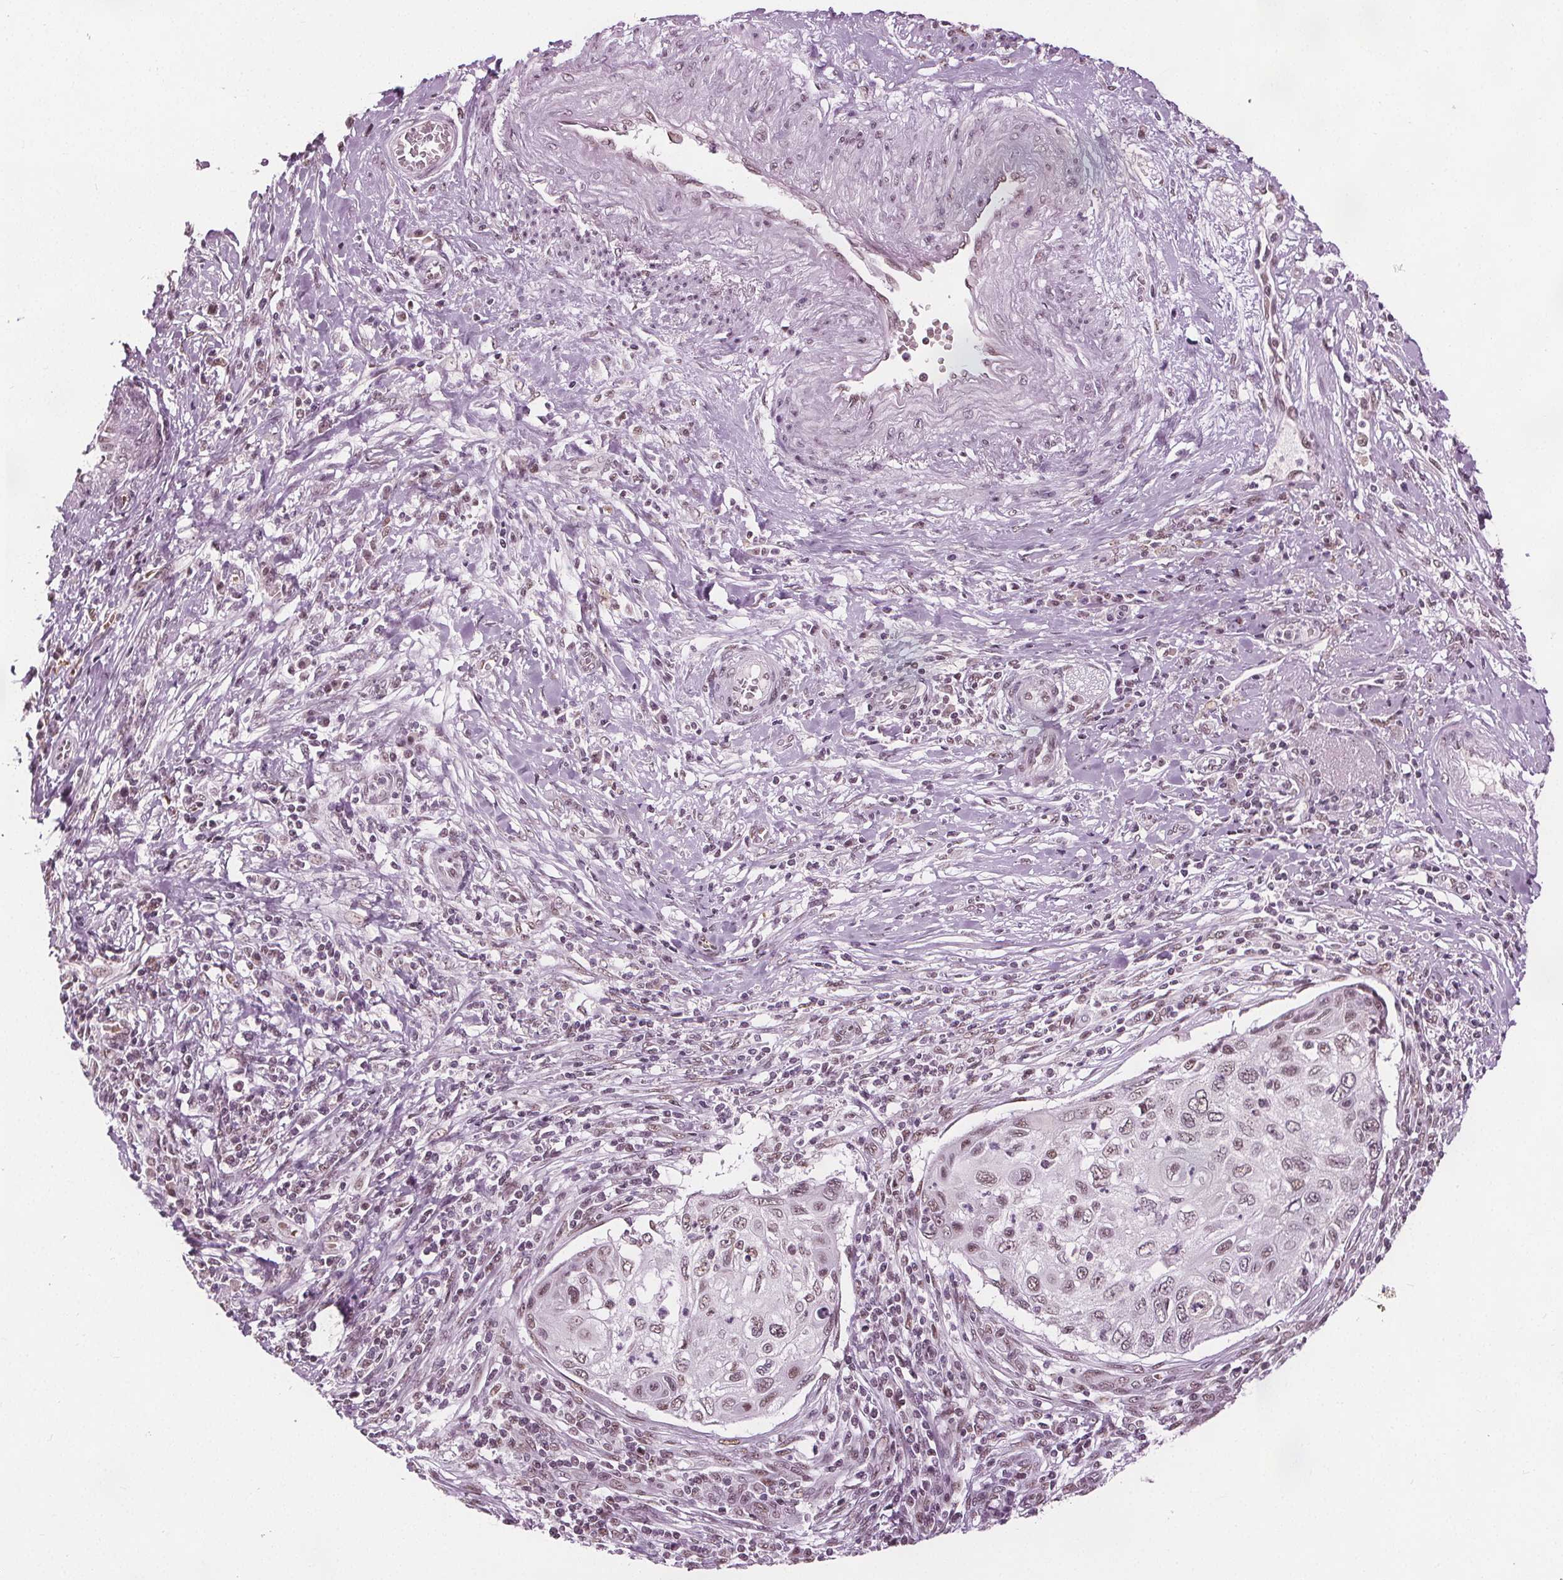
{"staining": {"intensity": "weak", "quantity": "25%-75%", "location": "nuclear"}, "tissue": "cervical cancer", "cell_type": "Tumor cells", "image_type": "cancer", "snomed": [{"axis": "morphology", "description": "Squamous cell carcinoma, NOS"}, {"axis": "topography", "description": "Cervix"}], "caption": "Immunohistochemical staining of cervical squamous cell carcinoma displays low levels of weak nuclear expression in about 25%-75% of tumor cells.", "gene": "IWS1", "patient": {"sex": "female", "age": 70}}